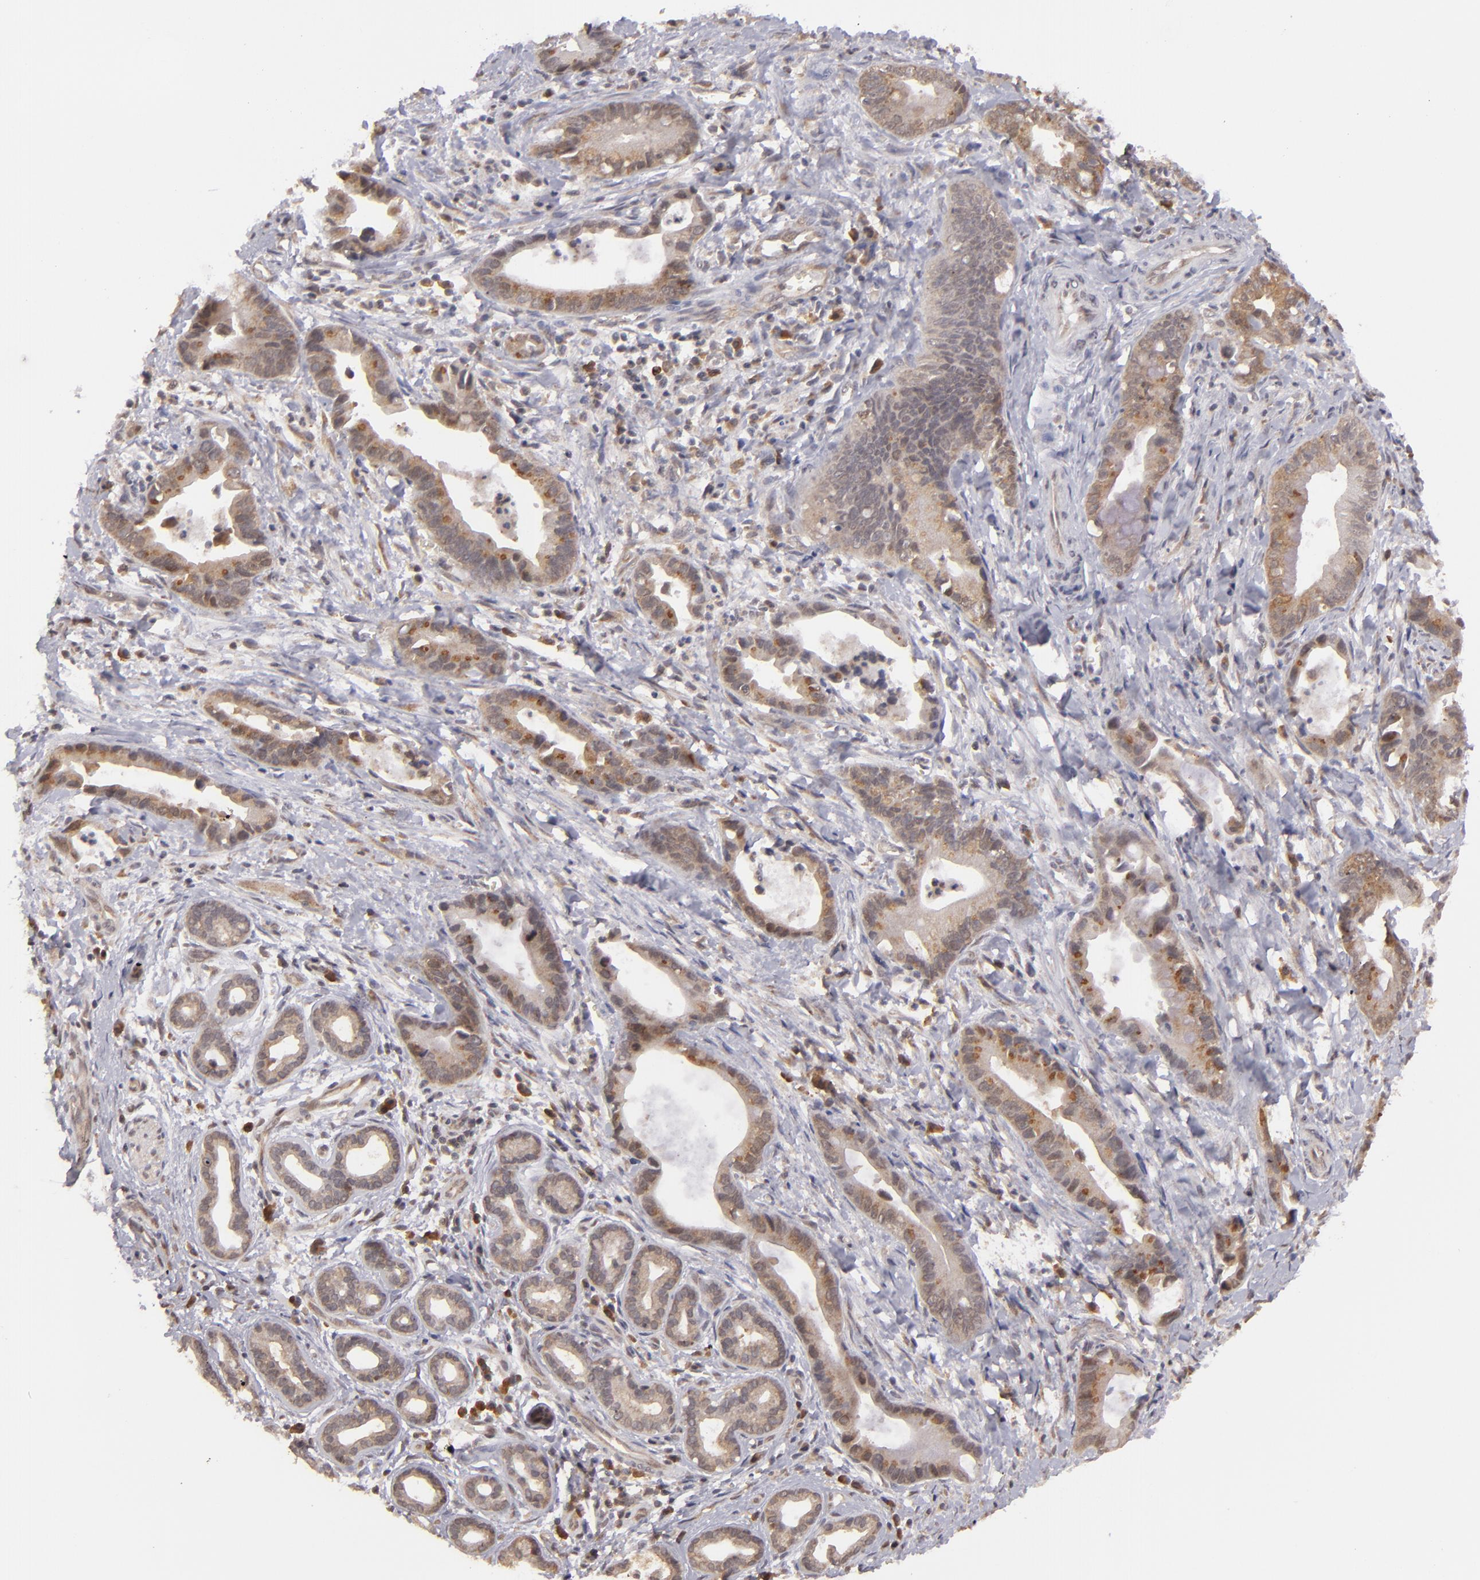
{"staining": {"intensity": "moderate", "quantity": ">75%", "location": "cytoplasmic/membranous"}, "tissue": "liver cancer", "cell_type": "Tumor cells", "image_type": "cancer", "snomed": [{"axis": "morphology", "description": "Cholangiocarcinoma"}, {"axis": "topography", "description": "Liver"}], "caption": "IHC of cholangiocarcinoma (liver) displays medium levels of moderate cytoplasmic/membranous expression in approximately >75% of tumor cells.", "gene": "MAPK3", "patient": {"sex": "female", "age": 55}}